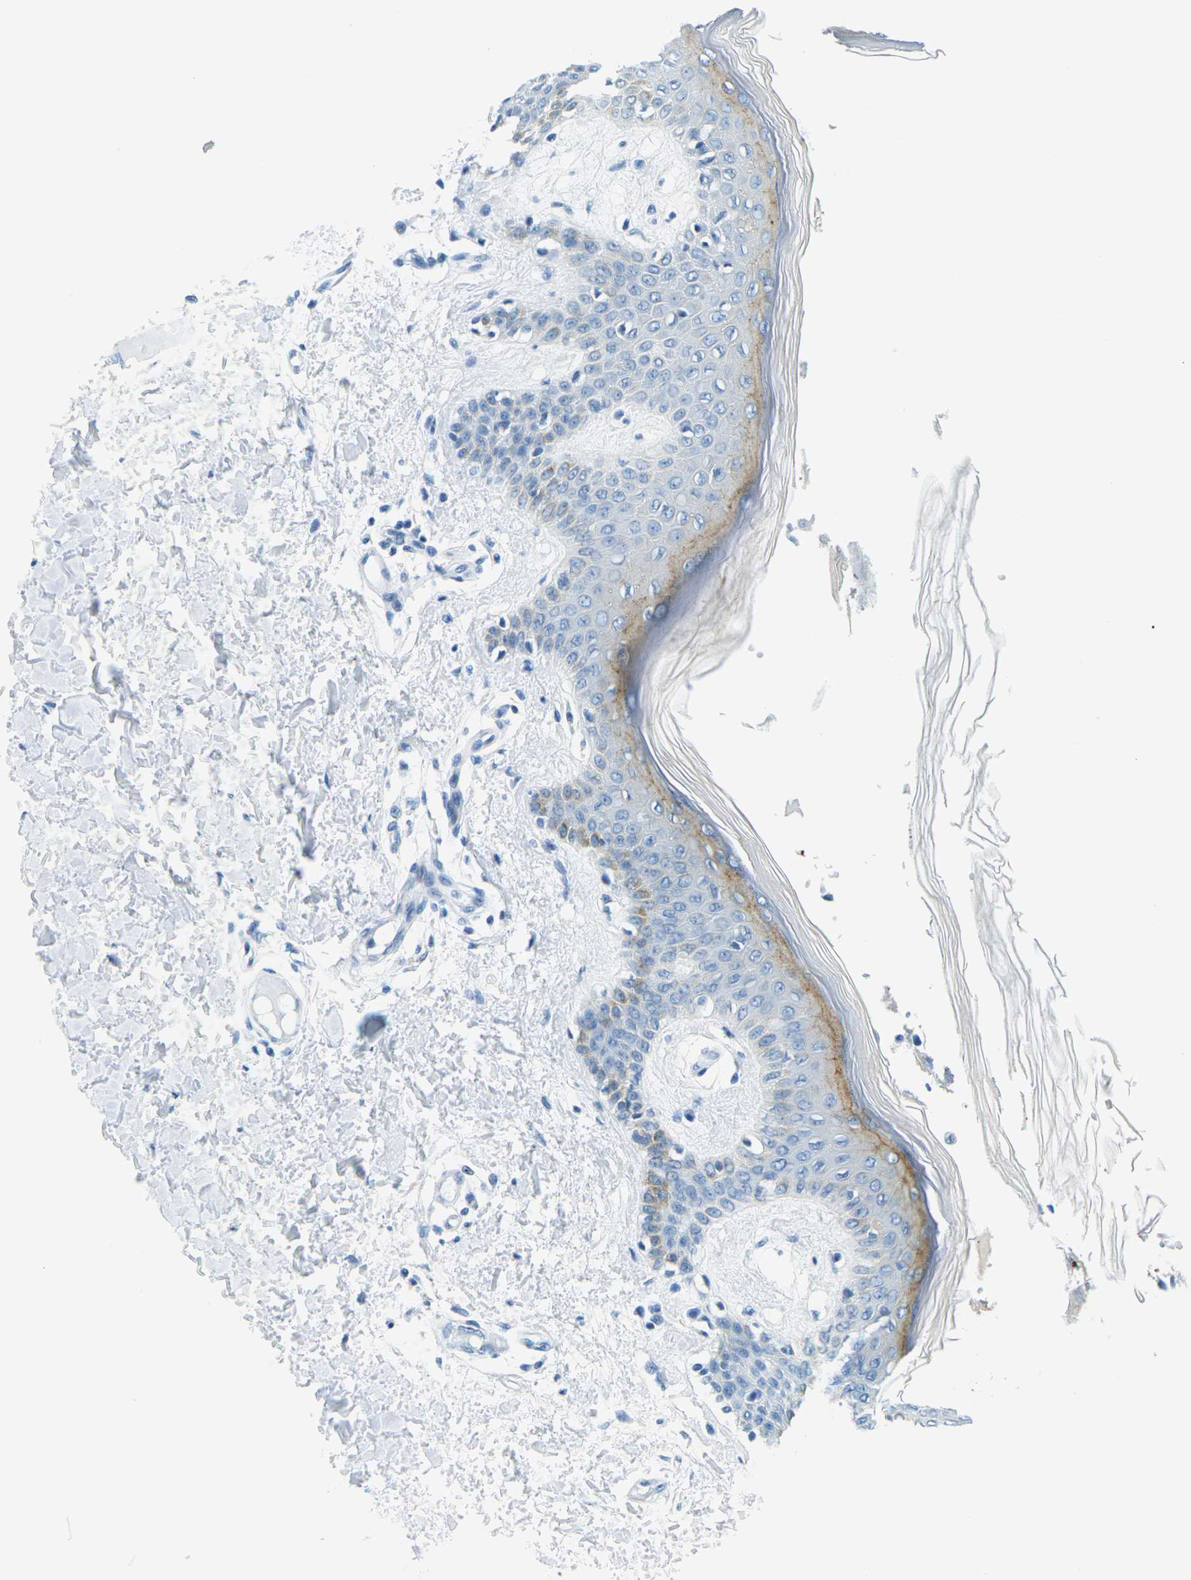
{"staining": {"intensity": "negative", "quantity": "none", "location": "none"}, "tissue": "skin", "cell_type": "Fibroblasts", "image_type": "normal", "snomed": [{"axis": "morphology", "description": "Normal tissue, NOS"}, {"axis": "topography", "description": "Skin"}], "caption": "Micrograph shows no protein staining in fibroblasts of benign skin.", "gene": "OCLN", "patient": {"sex": "male", "age": 53}}